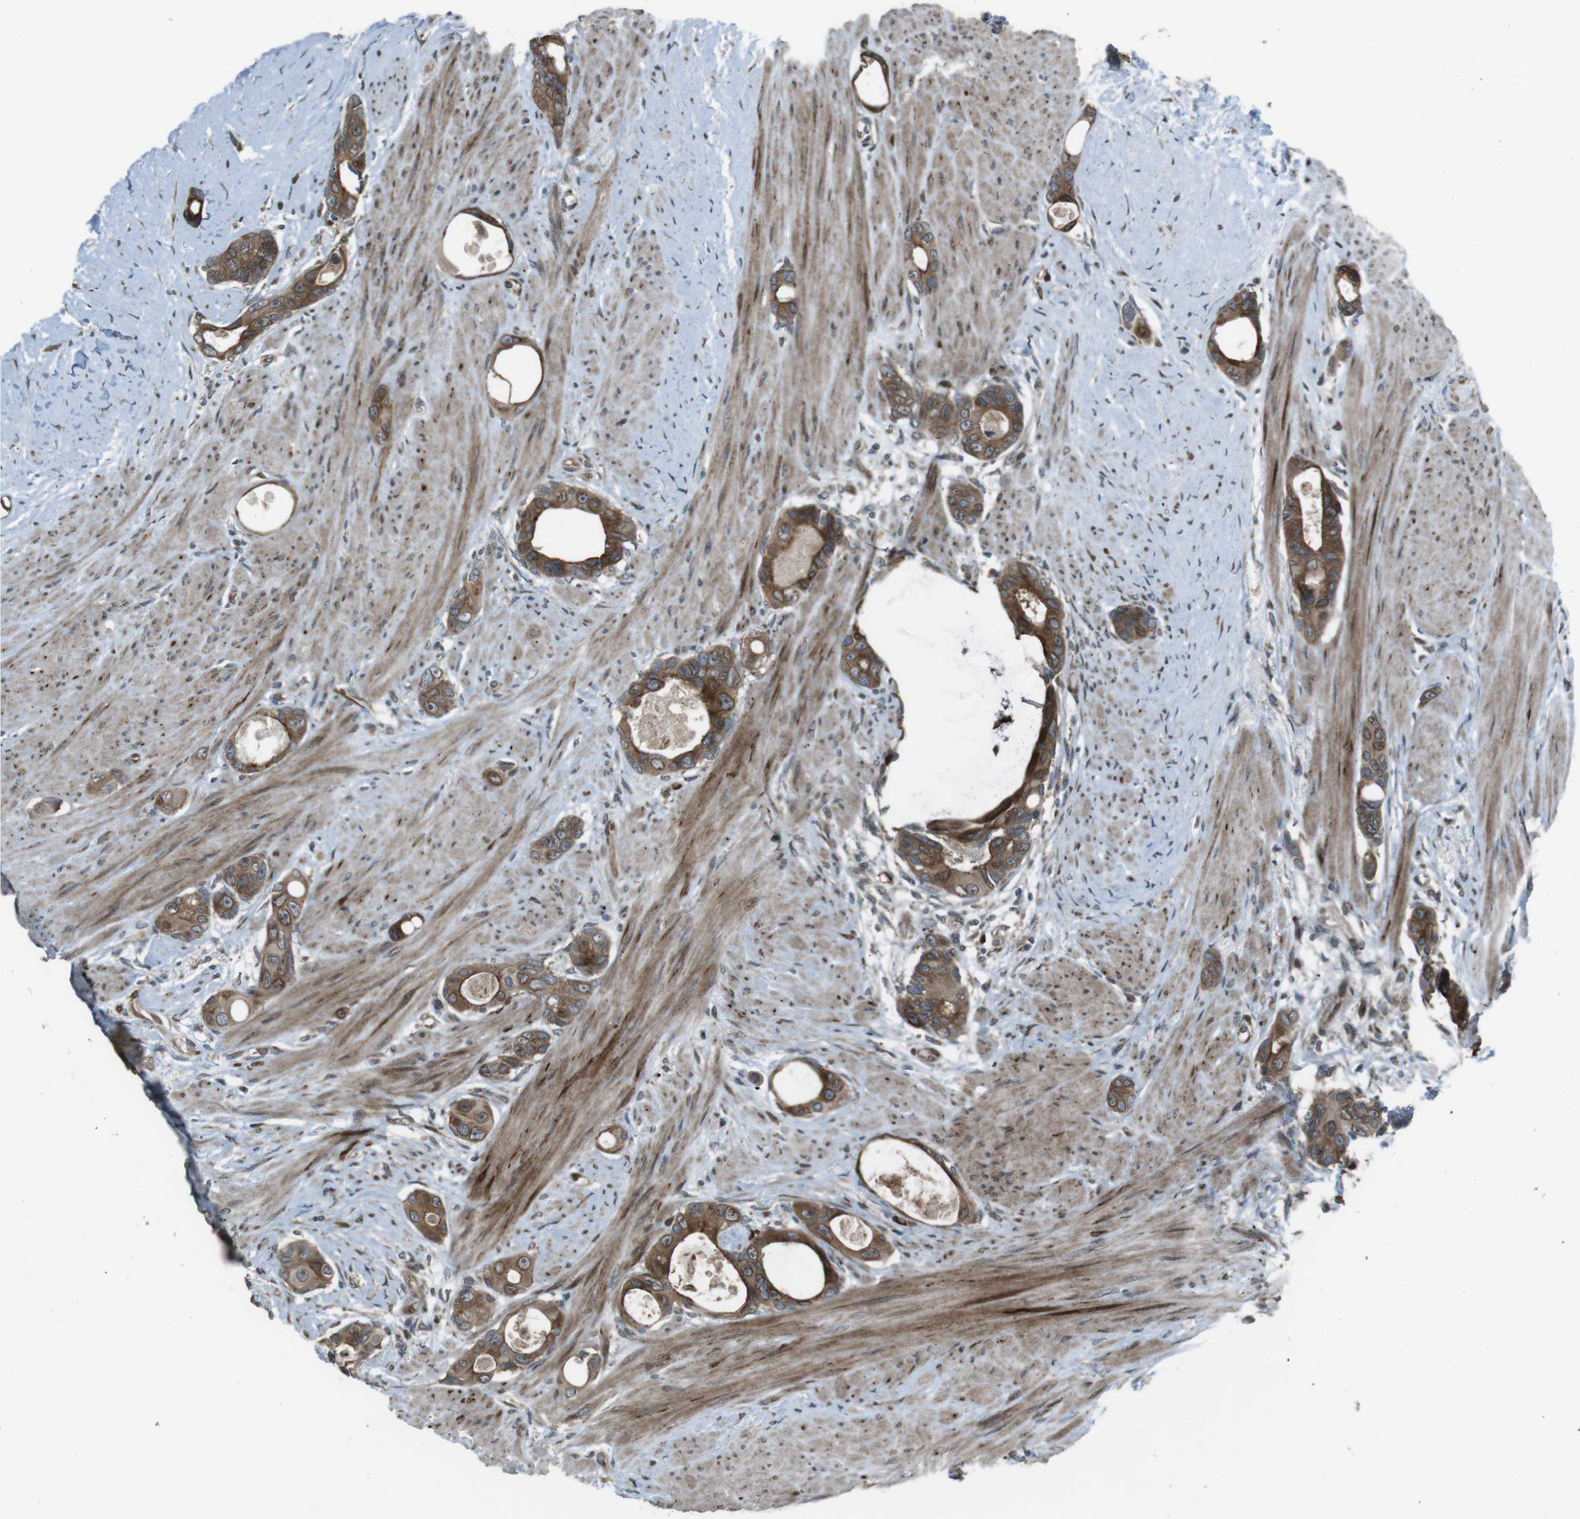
{"staining": {"intensity": "moderate", "quantity": ">75%", "location": "cytoplasmic/membranous"}, "tissue": "colorectal cancer", "cell_type": "Tumor cells", "image_type": "cancer", "snomed": [{"axis": "morphology", "description": "Adenocarcinoma, NOS"}, {"axis": "topography", "description": "Rectum"}], "caption": "Colorectal cancer (adenocarcinoma) stained for a protein shows moderate cytoplasmic/membranous positivity in tumor cells.", "gene": "ZNF330", "patient": {"sex": "male", "age": 51}}